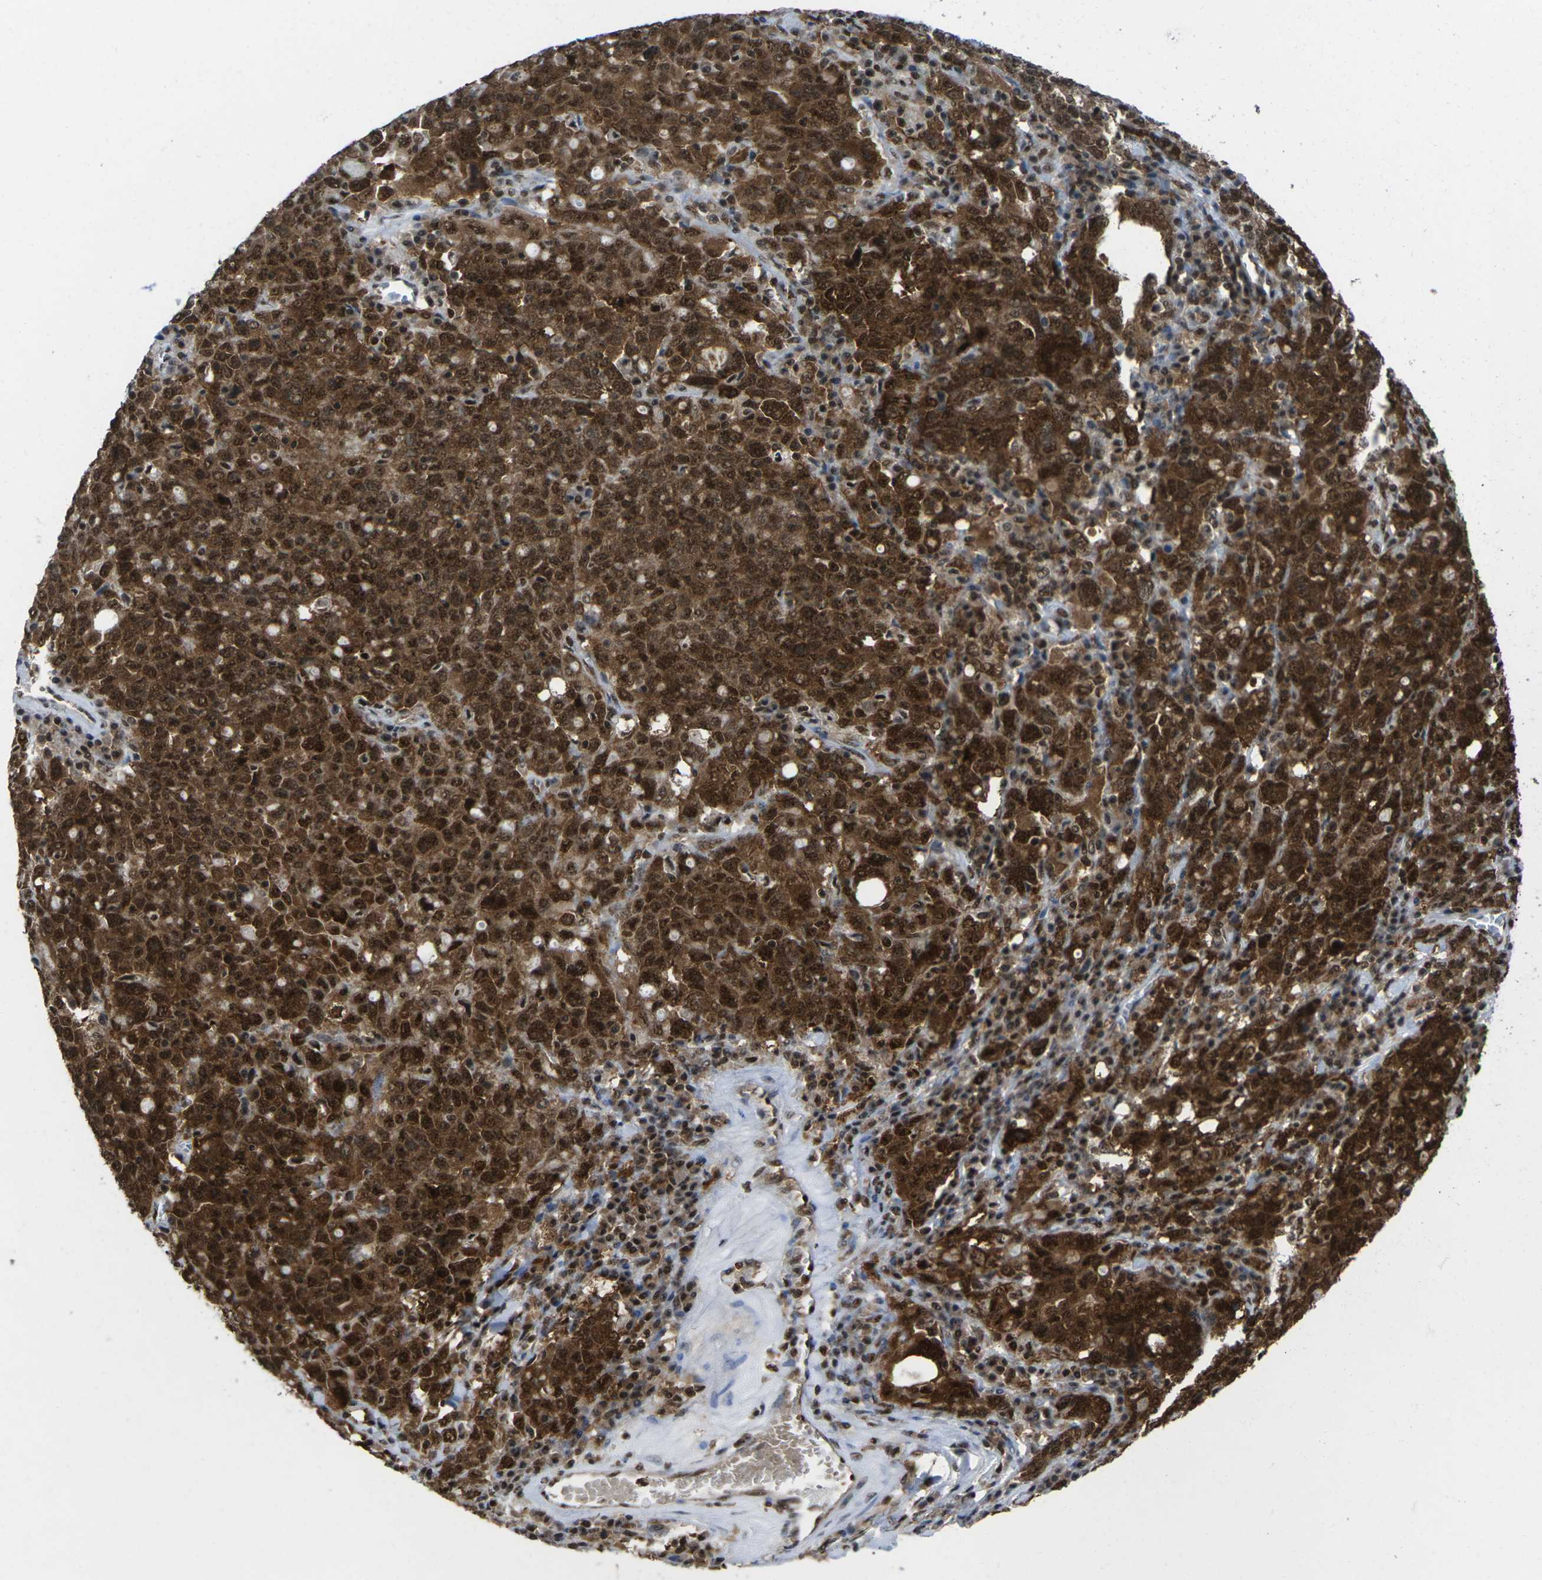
{"staining": {"intensity": "strong", "quantity": ">75%", "location": "cytoplasmic/membranous,nuclear"}, "tissue": "ovarian cancer", "cell_type": "Tumor cells", "image_type": "cancer", "snomed": [{"axis": "morphology", "description": "Carcinoma, endometroid"}, {"axis": "topography", "description": "Ovary"}], "caption": "The image exhibits a brown stain indicating the presence of a protein in the cytoplasmic/membranous and nuclear of tumor cells in endometroid carcinoma (ovarian).", "gene": "MAGOH", "patient": {"sex": "female", "age": 62}}